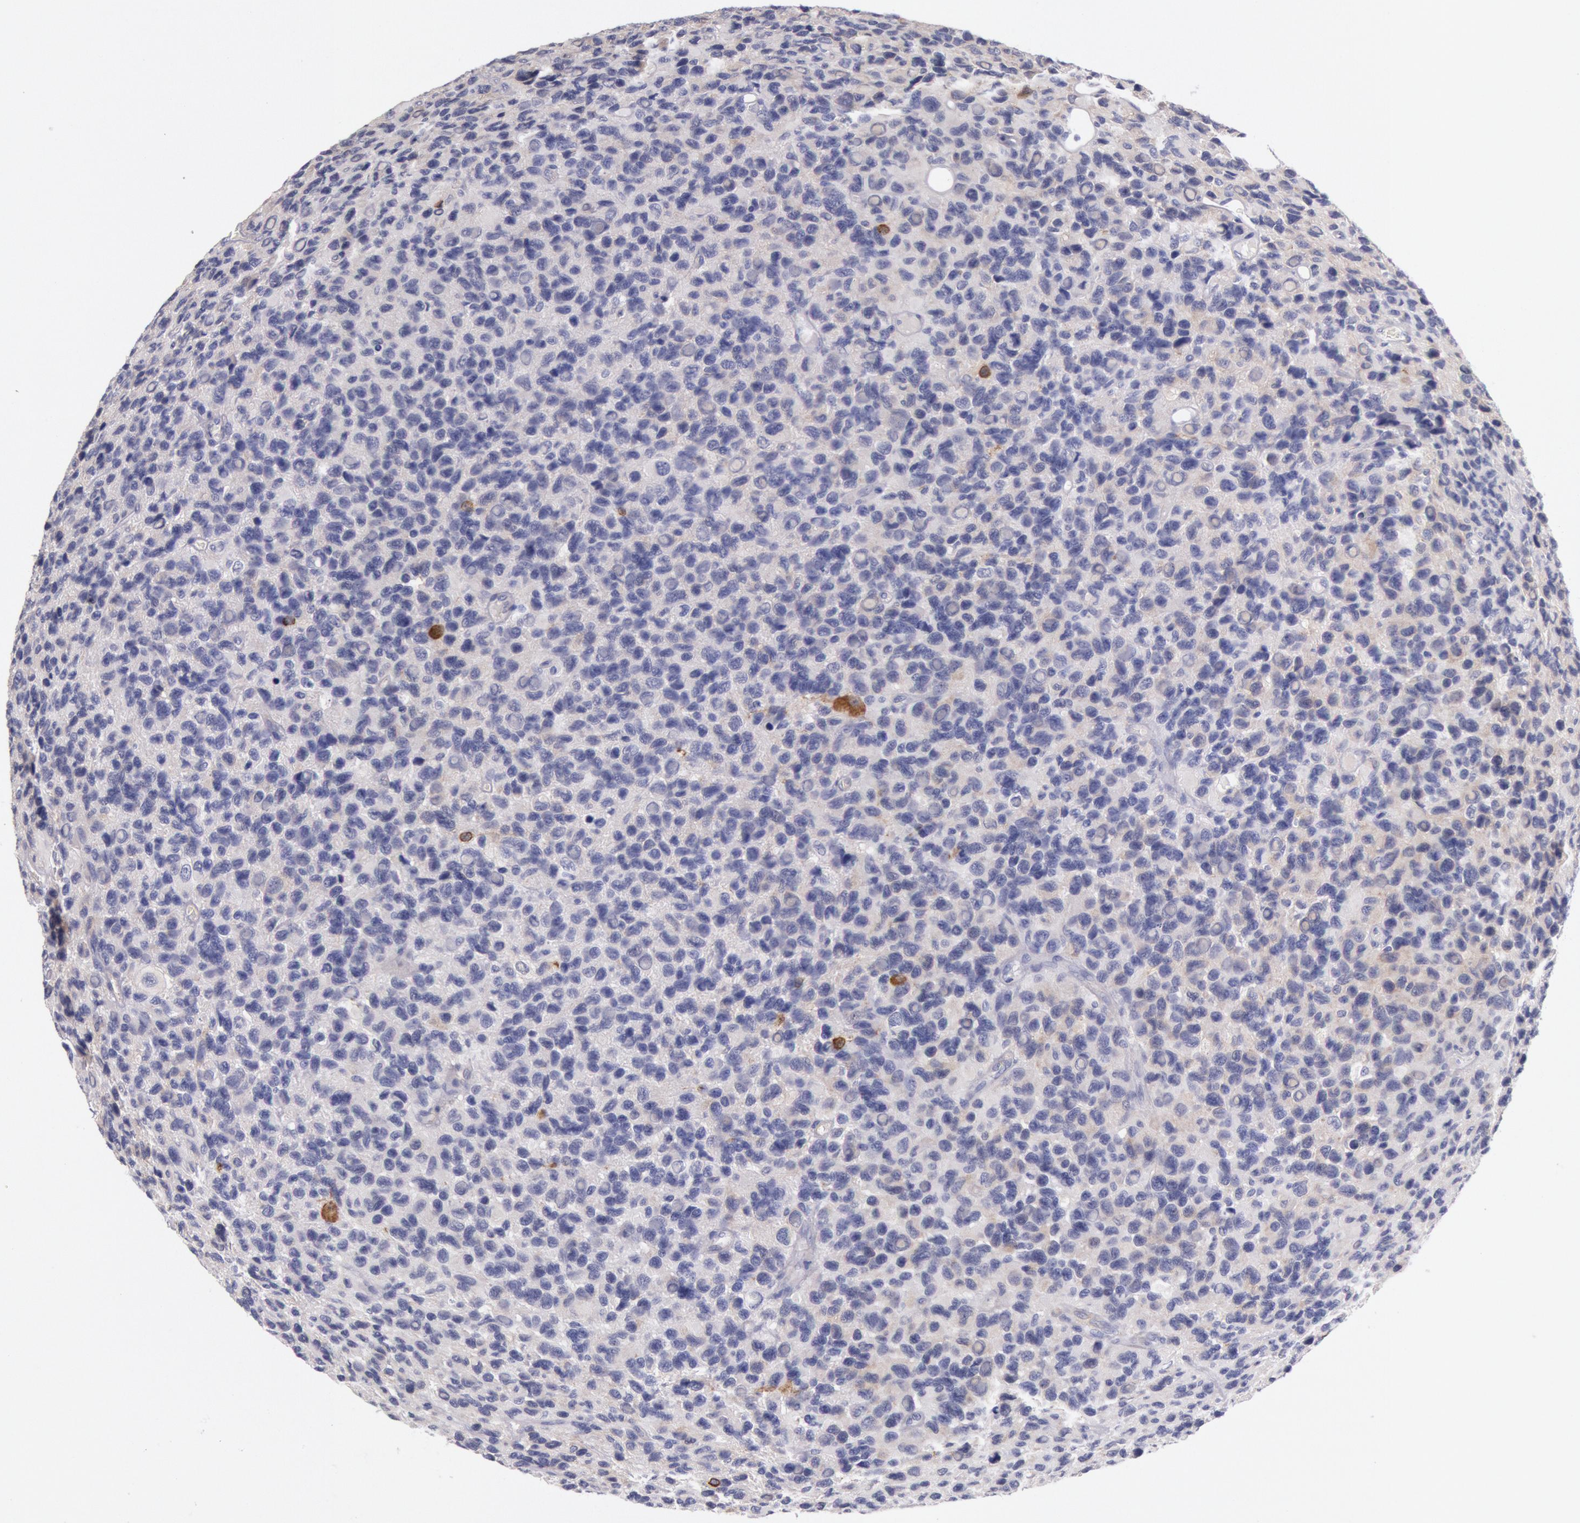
{"staining": {"intensity": "moderate", "quantity": "<25%", "location": "cytoplasmic/membranous"}, "tissue": "glioma", "cell_type": "Tumor cells", "image_type": "cancer", "snomed": [{"axis": "morphology", "description": "Glioma, malignant, High grade"}, {"axis": "topography", "description": "Brain"}], "caption": "Moderate cytoplasmic/membranous expression is seen in about <25% of tumor cells in high-grade glioma (malignant).", "gene": "MYO5A", "patient": {"sex": "male", "age": 77}}